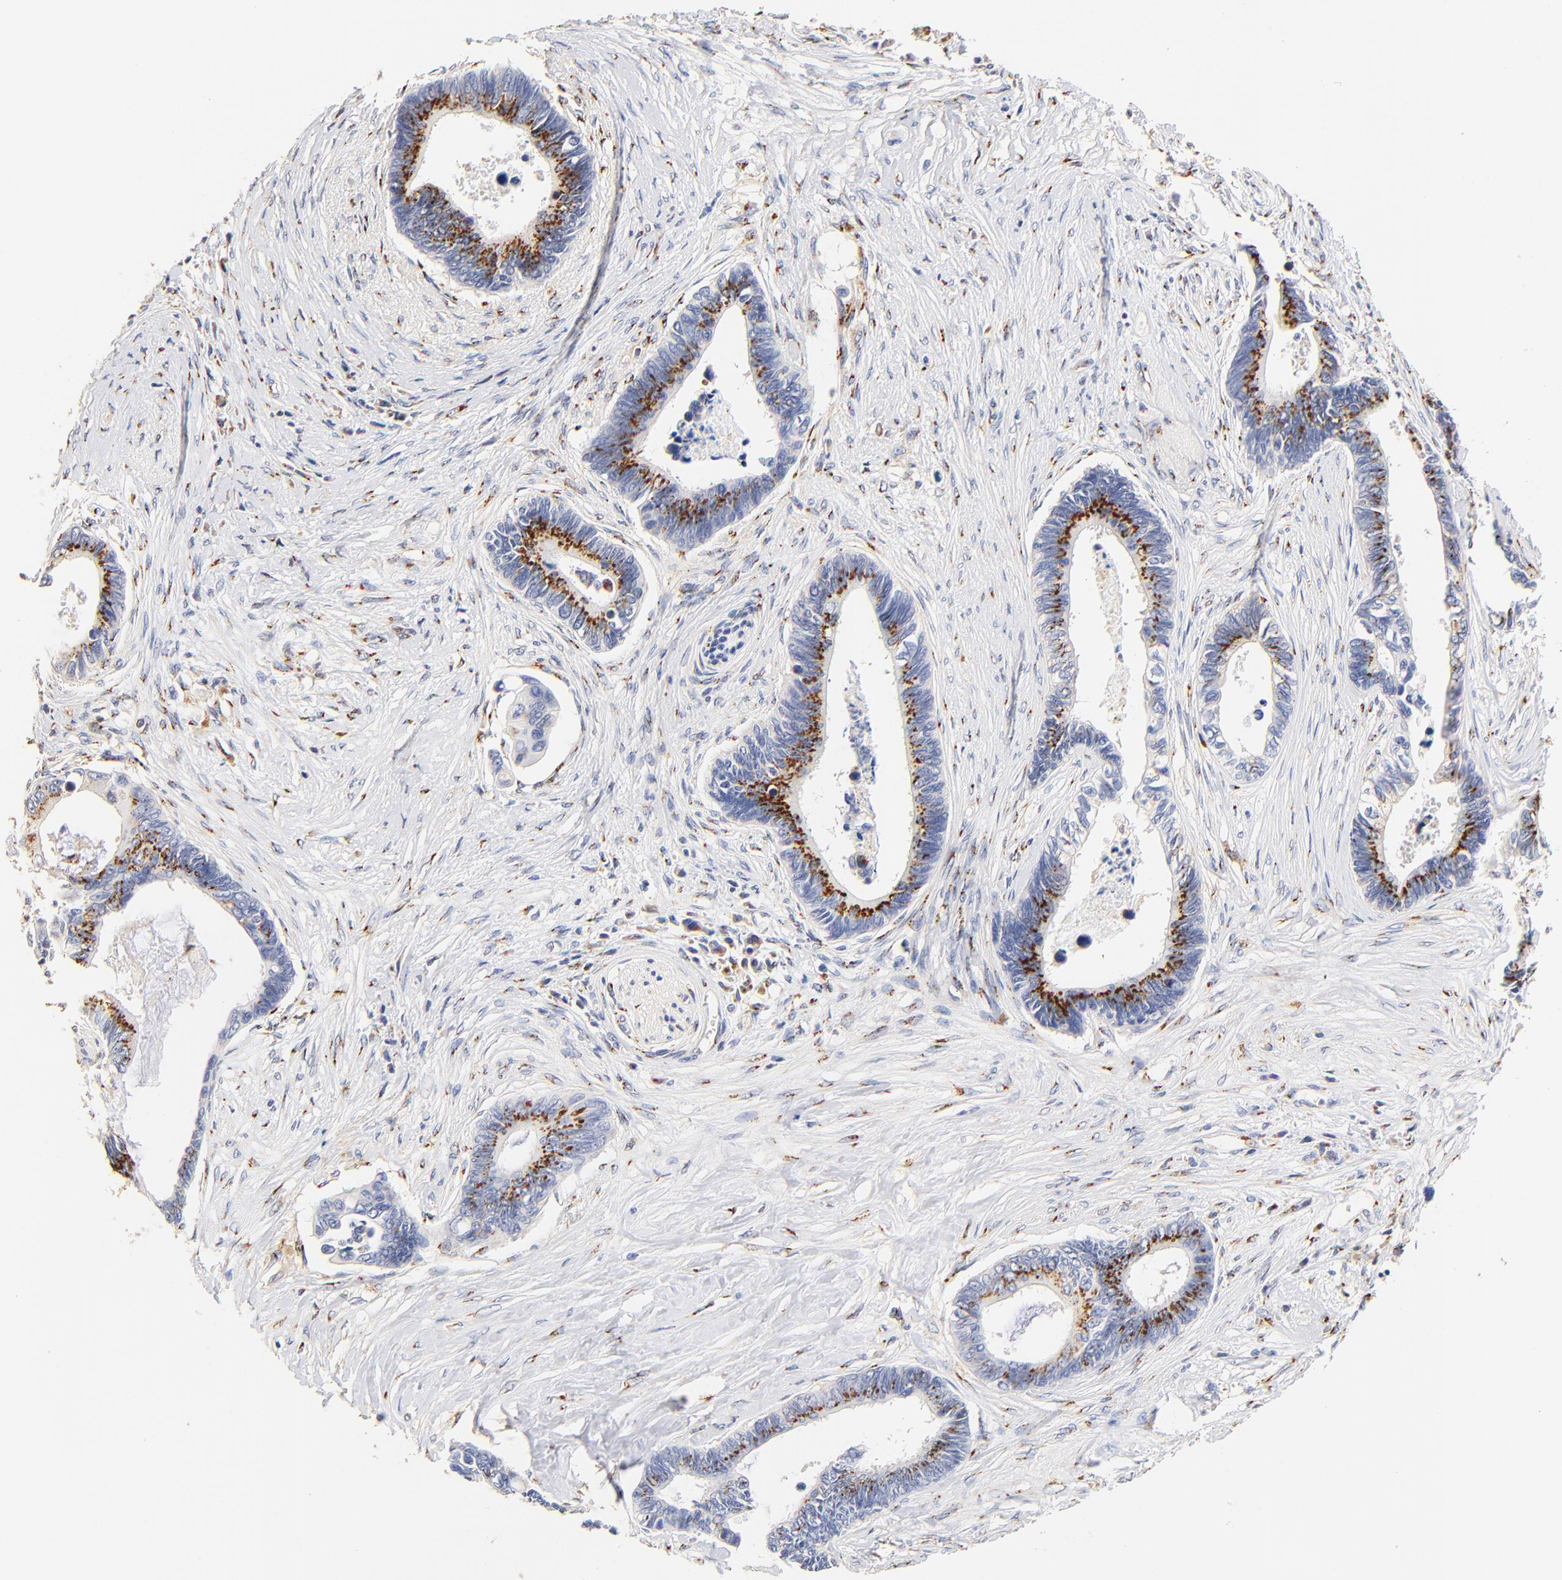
{"staining": {"intensity": "moderate", "quantity": ">75%", "location": "cytoplasmic/membranous"}, "tissue": "pancreatic cancer", "cell_type": "Tumor cells", "image_type": "cancer", "snomed": [{"axis": "morphology", "description": "Adenocarcinoma, NOS"}, {"axis": "topography", "description": "Pancreas"}], "caption": "The image exhibits staining of pancreatic cancer (adenocarcinoma), revealing moderate cytoplasmic/membranous protein staining (brown color) within tumor cells.", "gene": "FMNL3", "patient": {"sex": "female", "age": 70}}